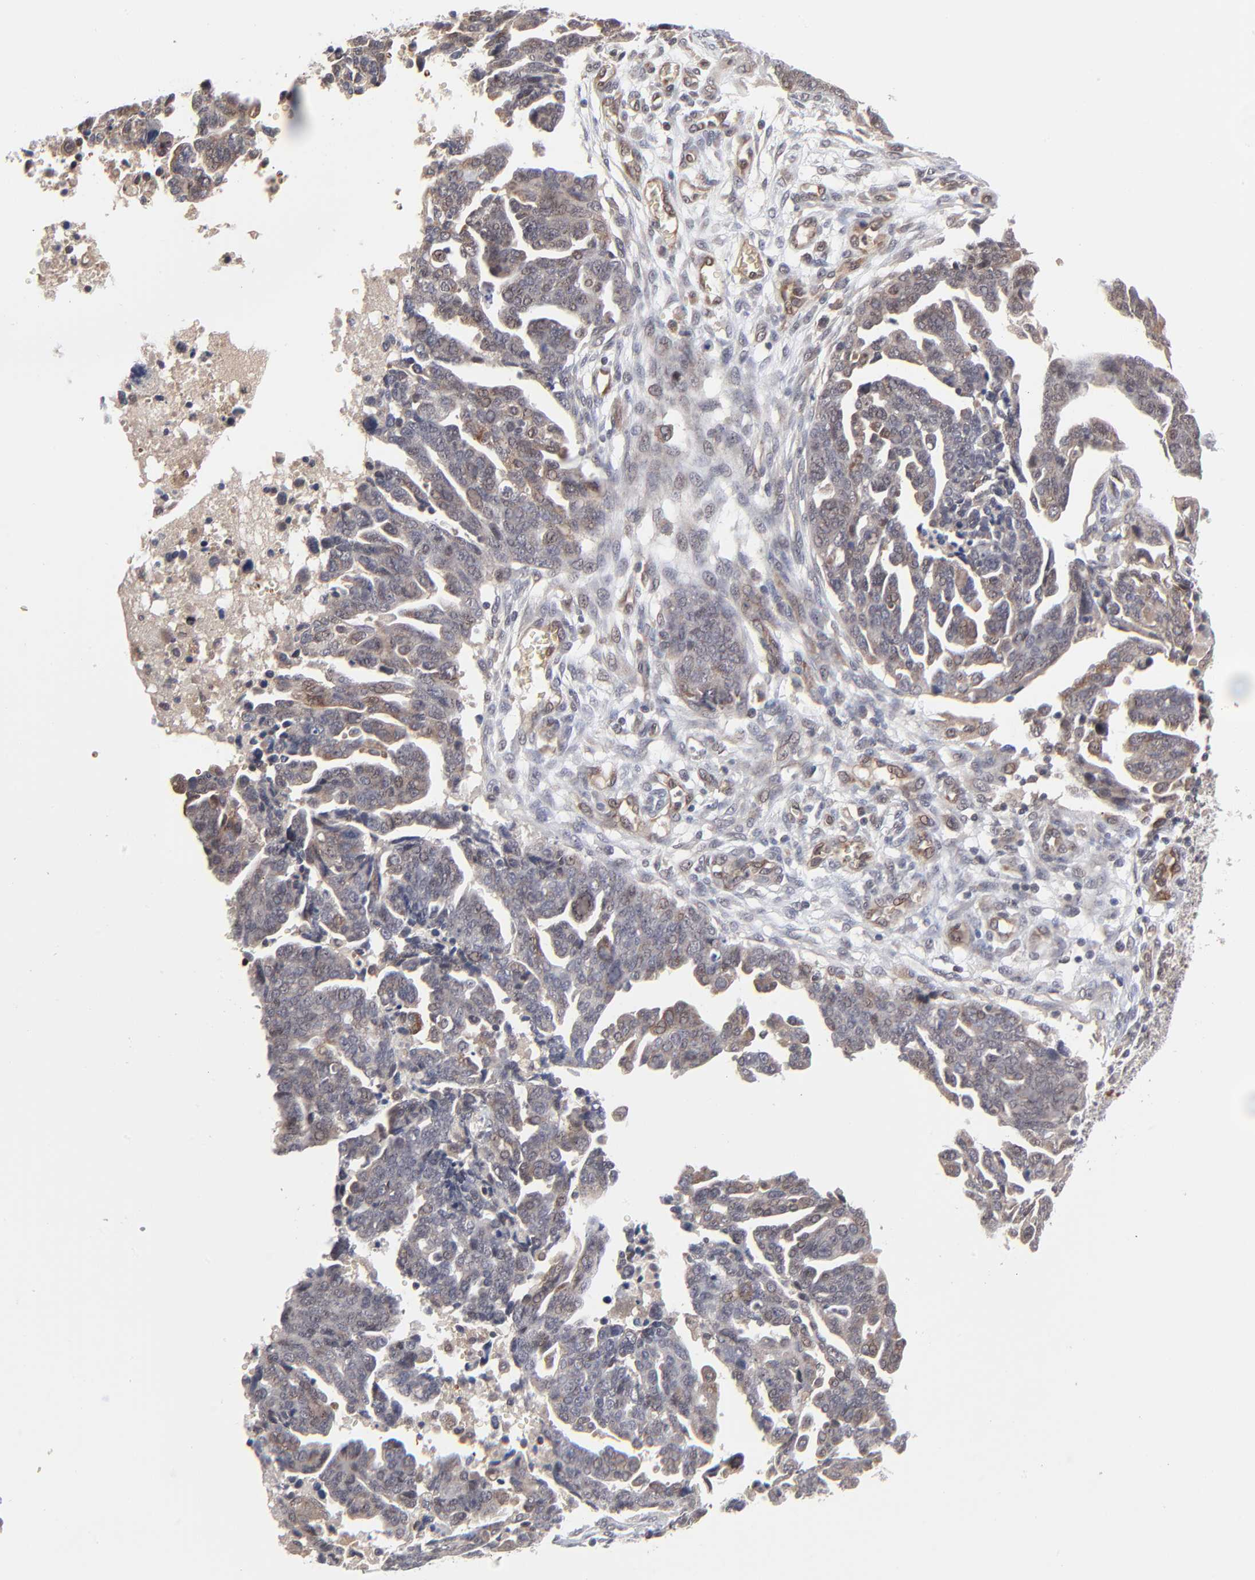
{"staining": {"intensity": "weak", "quantity": "25%-75%", "location": "cytoplasmic/membranous"}, "tissue": "ovarian cancer", "cell_type": "Tumor cells", "image_type": "cancer", "snomed": [{"axis": "morphology", "description": "Normal tissue, NOS"}, {"axis": "morphology", "description": "Cystadenocarcinoma, serous, NOS"}, {"axis": "topography", "description": "Fallopian tube"}, {"axis": "topography", "description": "Ovary"}], "caption": "Immunohistochemistry histopathology image of human ovarian cancer stained for a protein (brown), which shows low levels of weak cytoplasmic/membranous positivity in approximately 25%-75% of tumor cells.", "gene": "CASP10", "patient": {"sex": "female", "age": 56}}